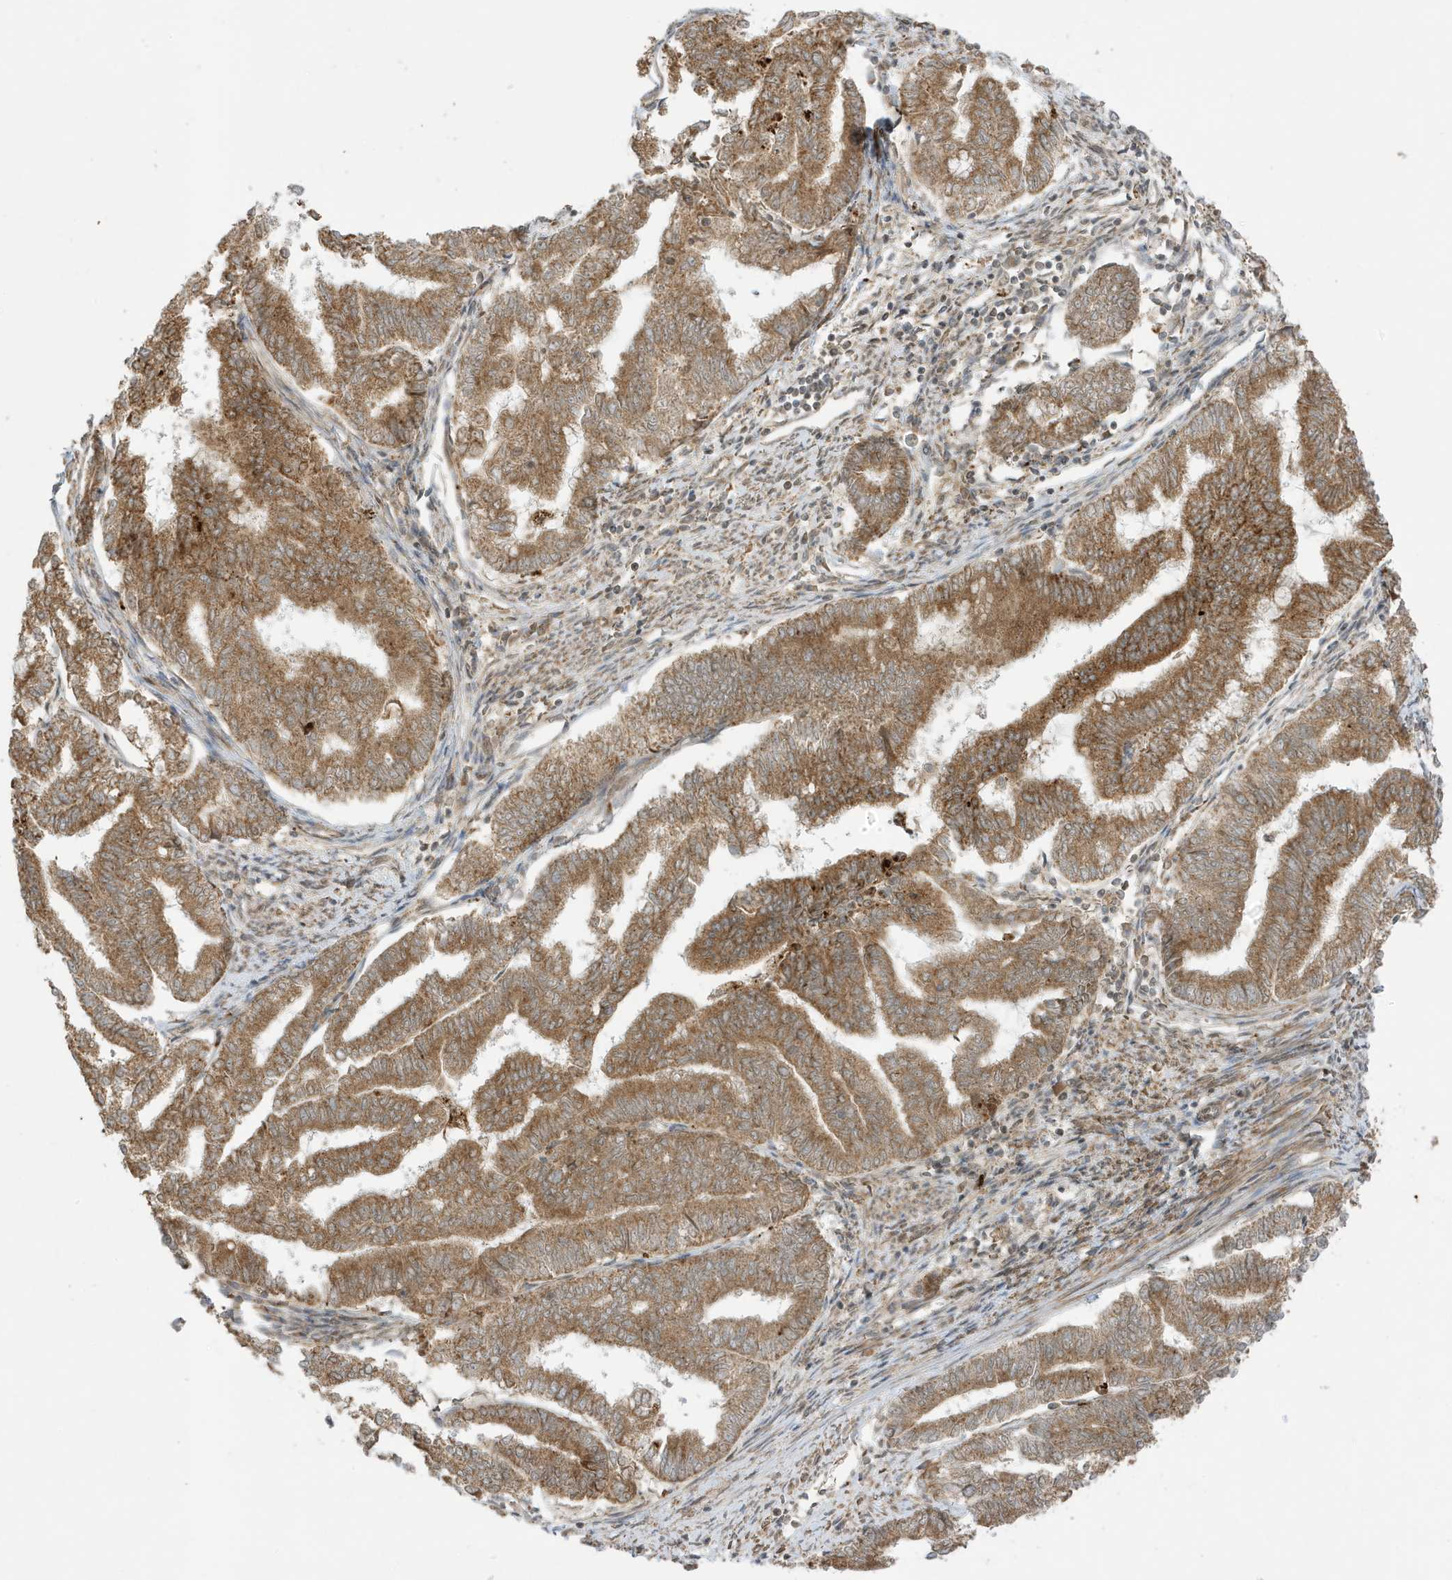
{"staining": {"intensity": "moderate", "quantity": ">75%", "location": "cytoplasmic/membranous"}, "tissue": "endometrial cancer", "cell_type": "Tumor cells", "image_type": "cancer", "snomed": [{"axis": "morphology", "description": "Adenocarcinoma, NOS"}, {"axis": "topography", "description": "Endometrium"}], "caption": "About >75% of tumor cells in human endometrial cancer demonstrate moderate cytoplasmic/membranous protein positivity as visualized by brown immunohistochemical staining.", "gene": "DHX36", "patient": {"sex": "female", "age": 79}}